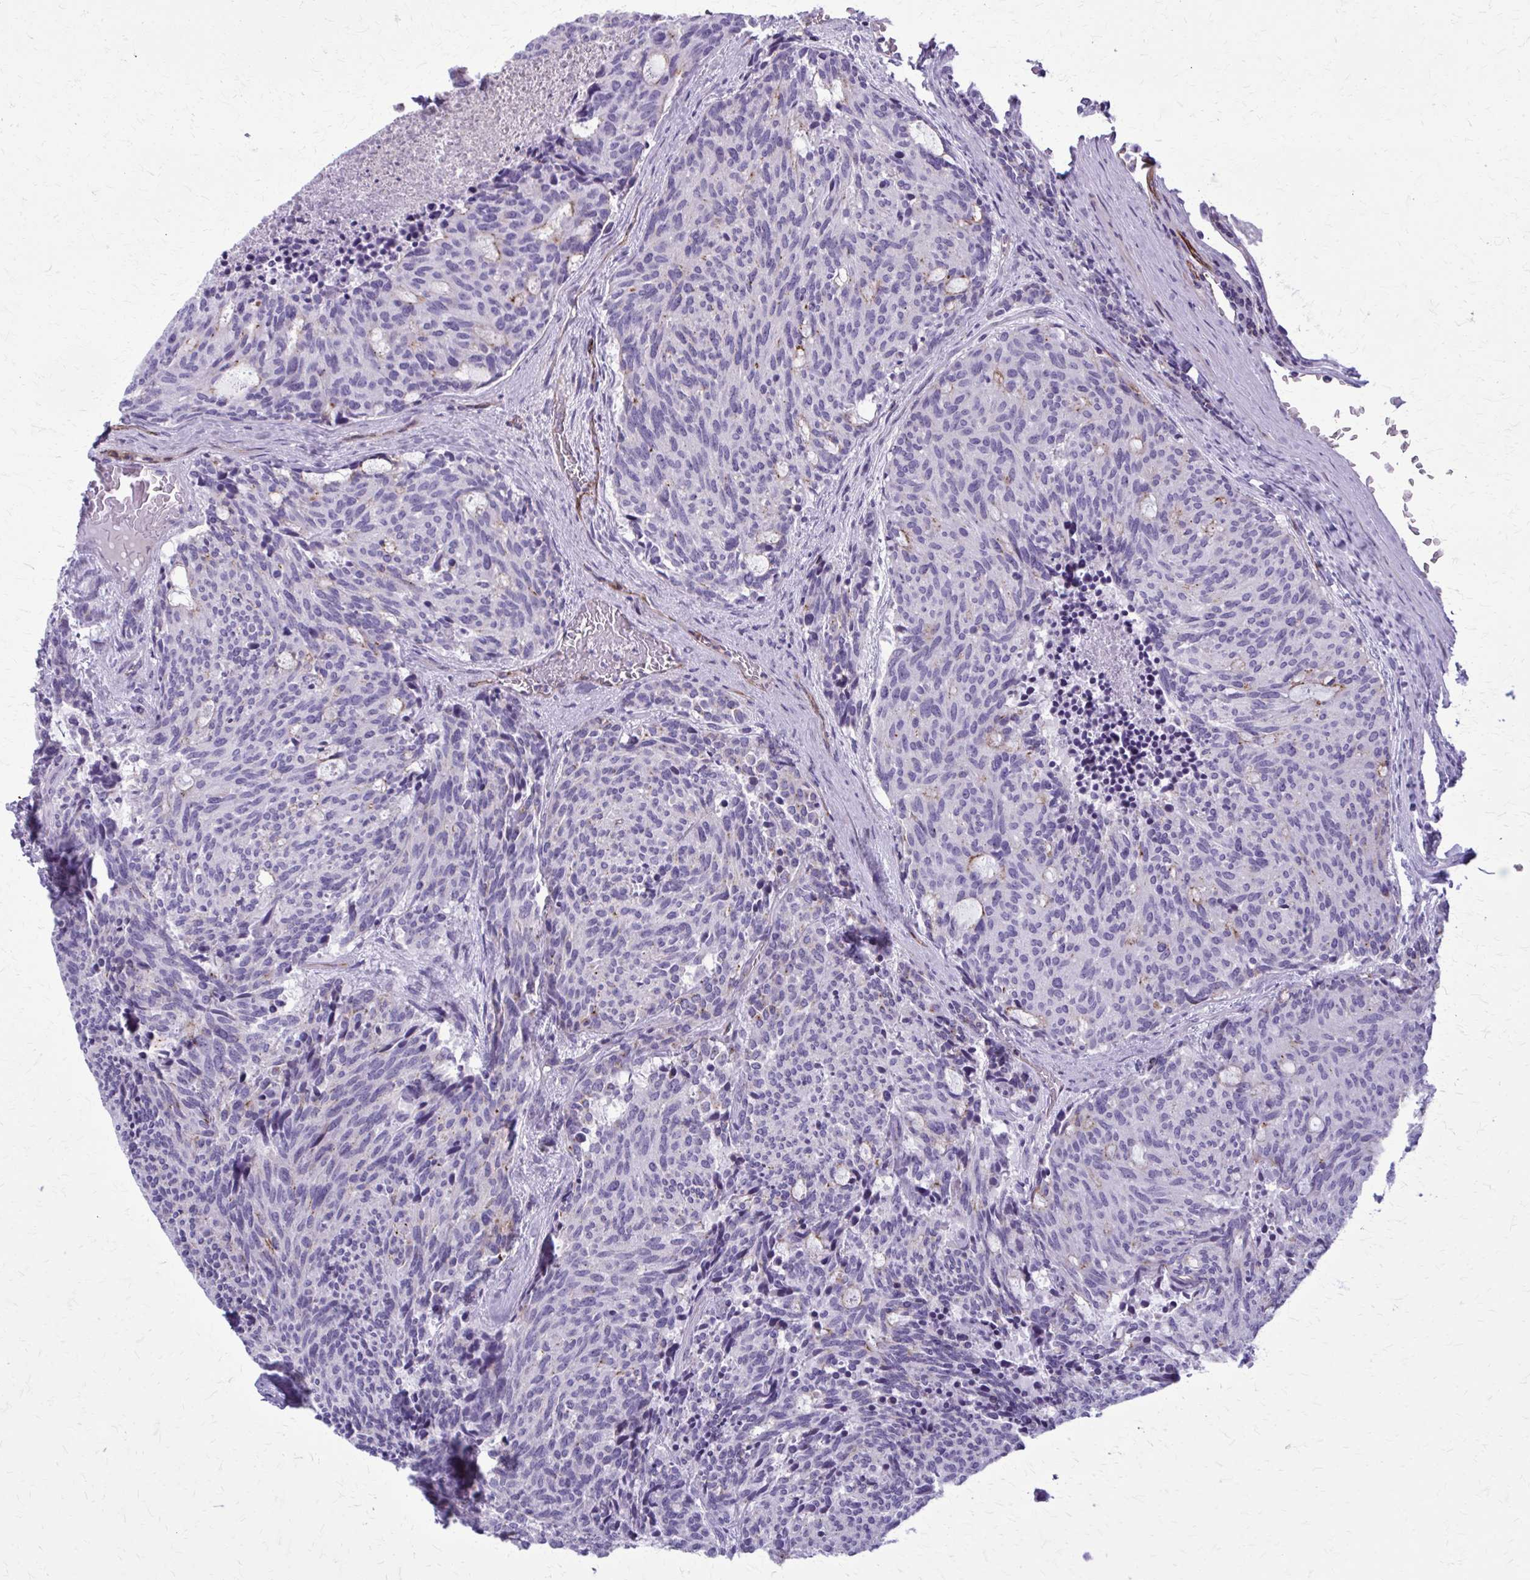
{"staining": {"intensity": "negative", "quantity": "none", "location": "none"}, "tissue": "carcinoid", "cell_type": "Tumor cells", "image_type": "cancer", "snomed": [{"axis": "morphology", "description": "Carcinoid, malignant, NOS"}, {"axis": "topography", "description": "Pancreas"}], "caption": "High magnification brightfield microscopy of carcinoid stained with DAB (3,3'-diaminobenzidine) (brown) and counterstained with hematoxylin (blue): tumor cells show no significant expression.", "gene": "PEDS1", "patient": {"sex": "female", "age": 54}}